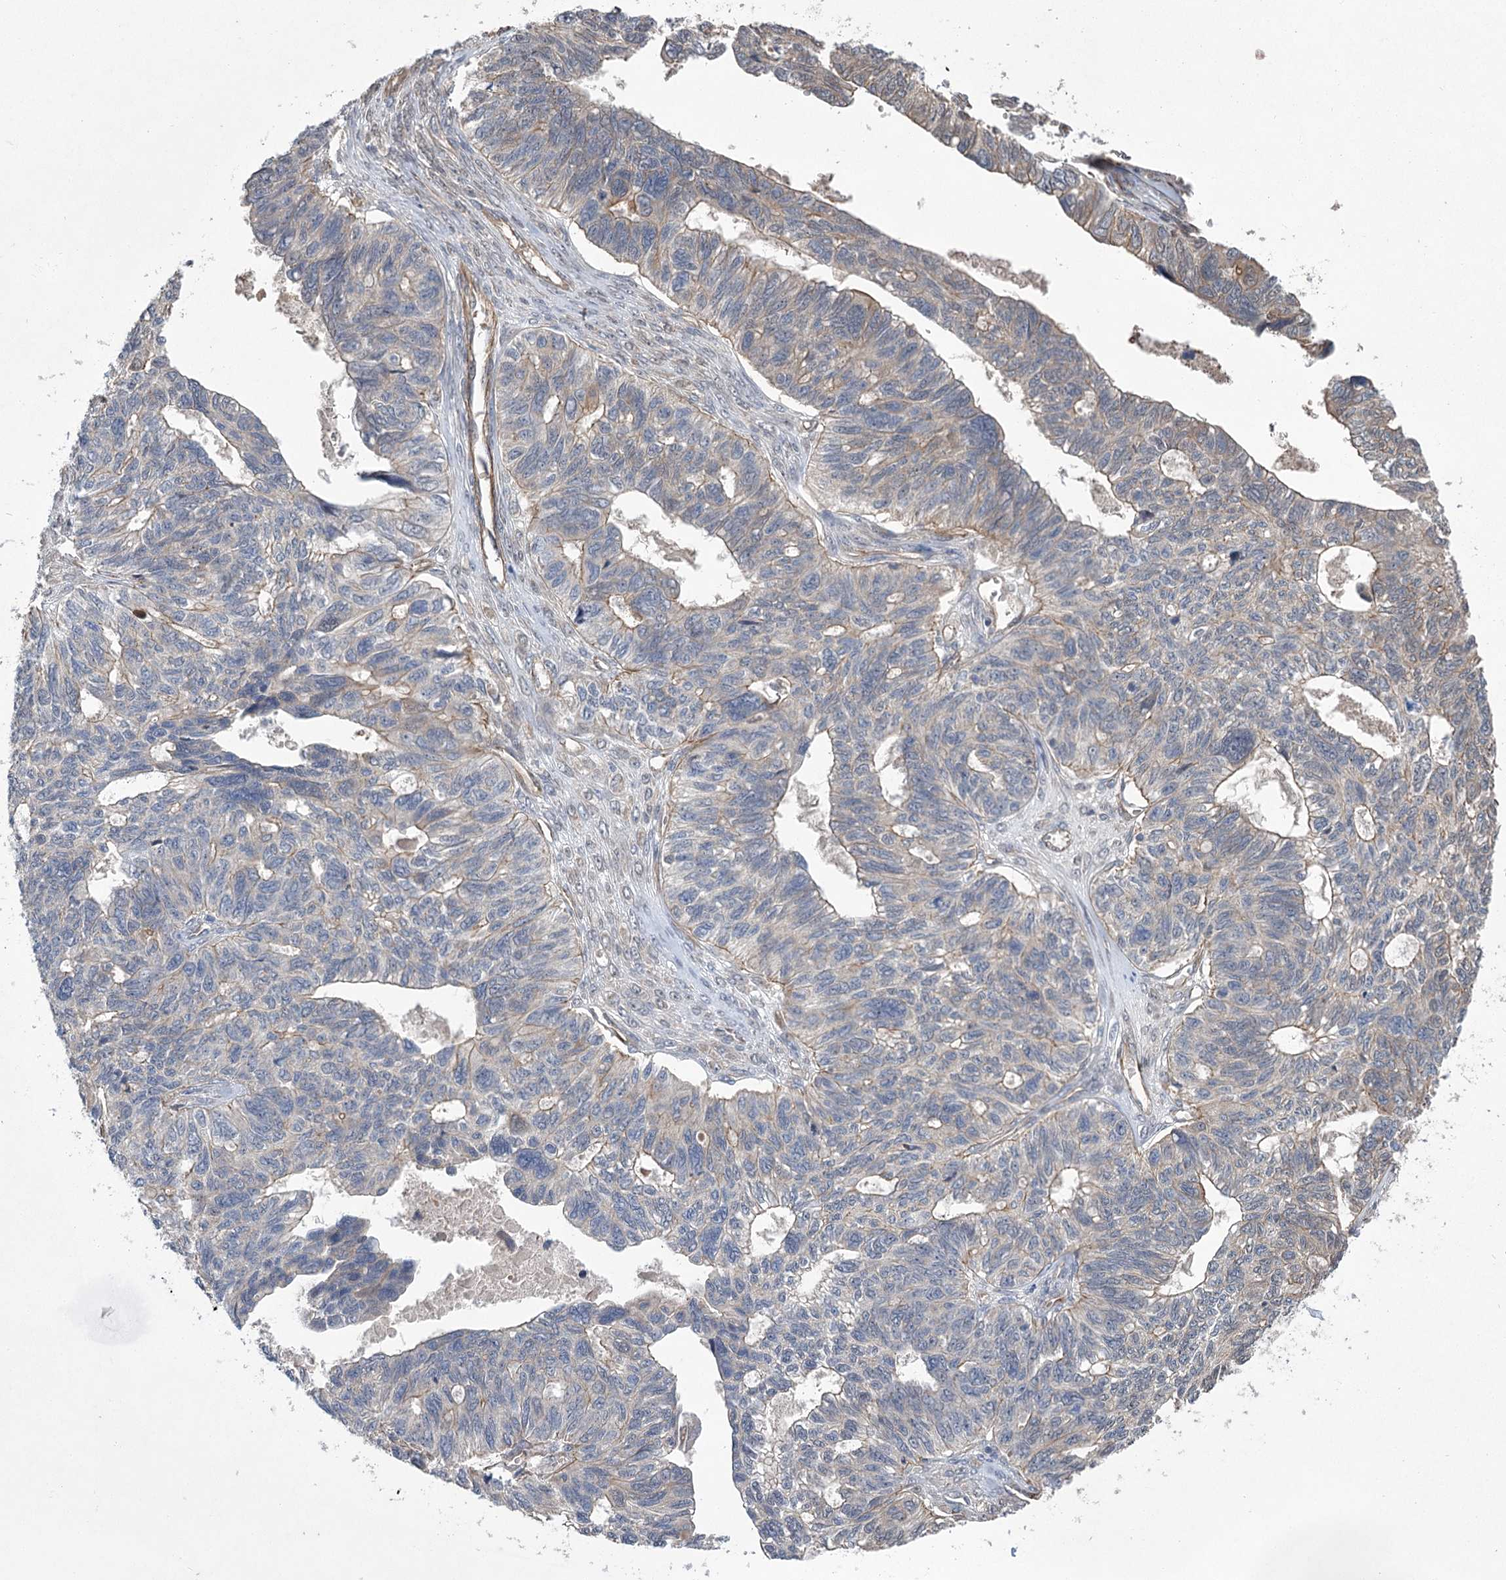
{"staining": {"intensity": "weak", "quantity": "<25%", "location": "cytoplasmic/membranous"}, "tissue": "ovarian cancer", "cell_type": "Tumor cells", "image_type": "cancer", "snomed": [{"axis": "morphology", "description": "Cystadenocarcinoma, serous, NOS"}, {"axis": "topography", "description": "Ovary"}], "caption": "IHC of ovarian serous cystadenocarcinoma displays no positivity in tumor cells.", "gene": "RWDD4", "patient": {"sex": "female", "age": 79}}